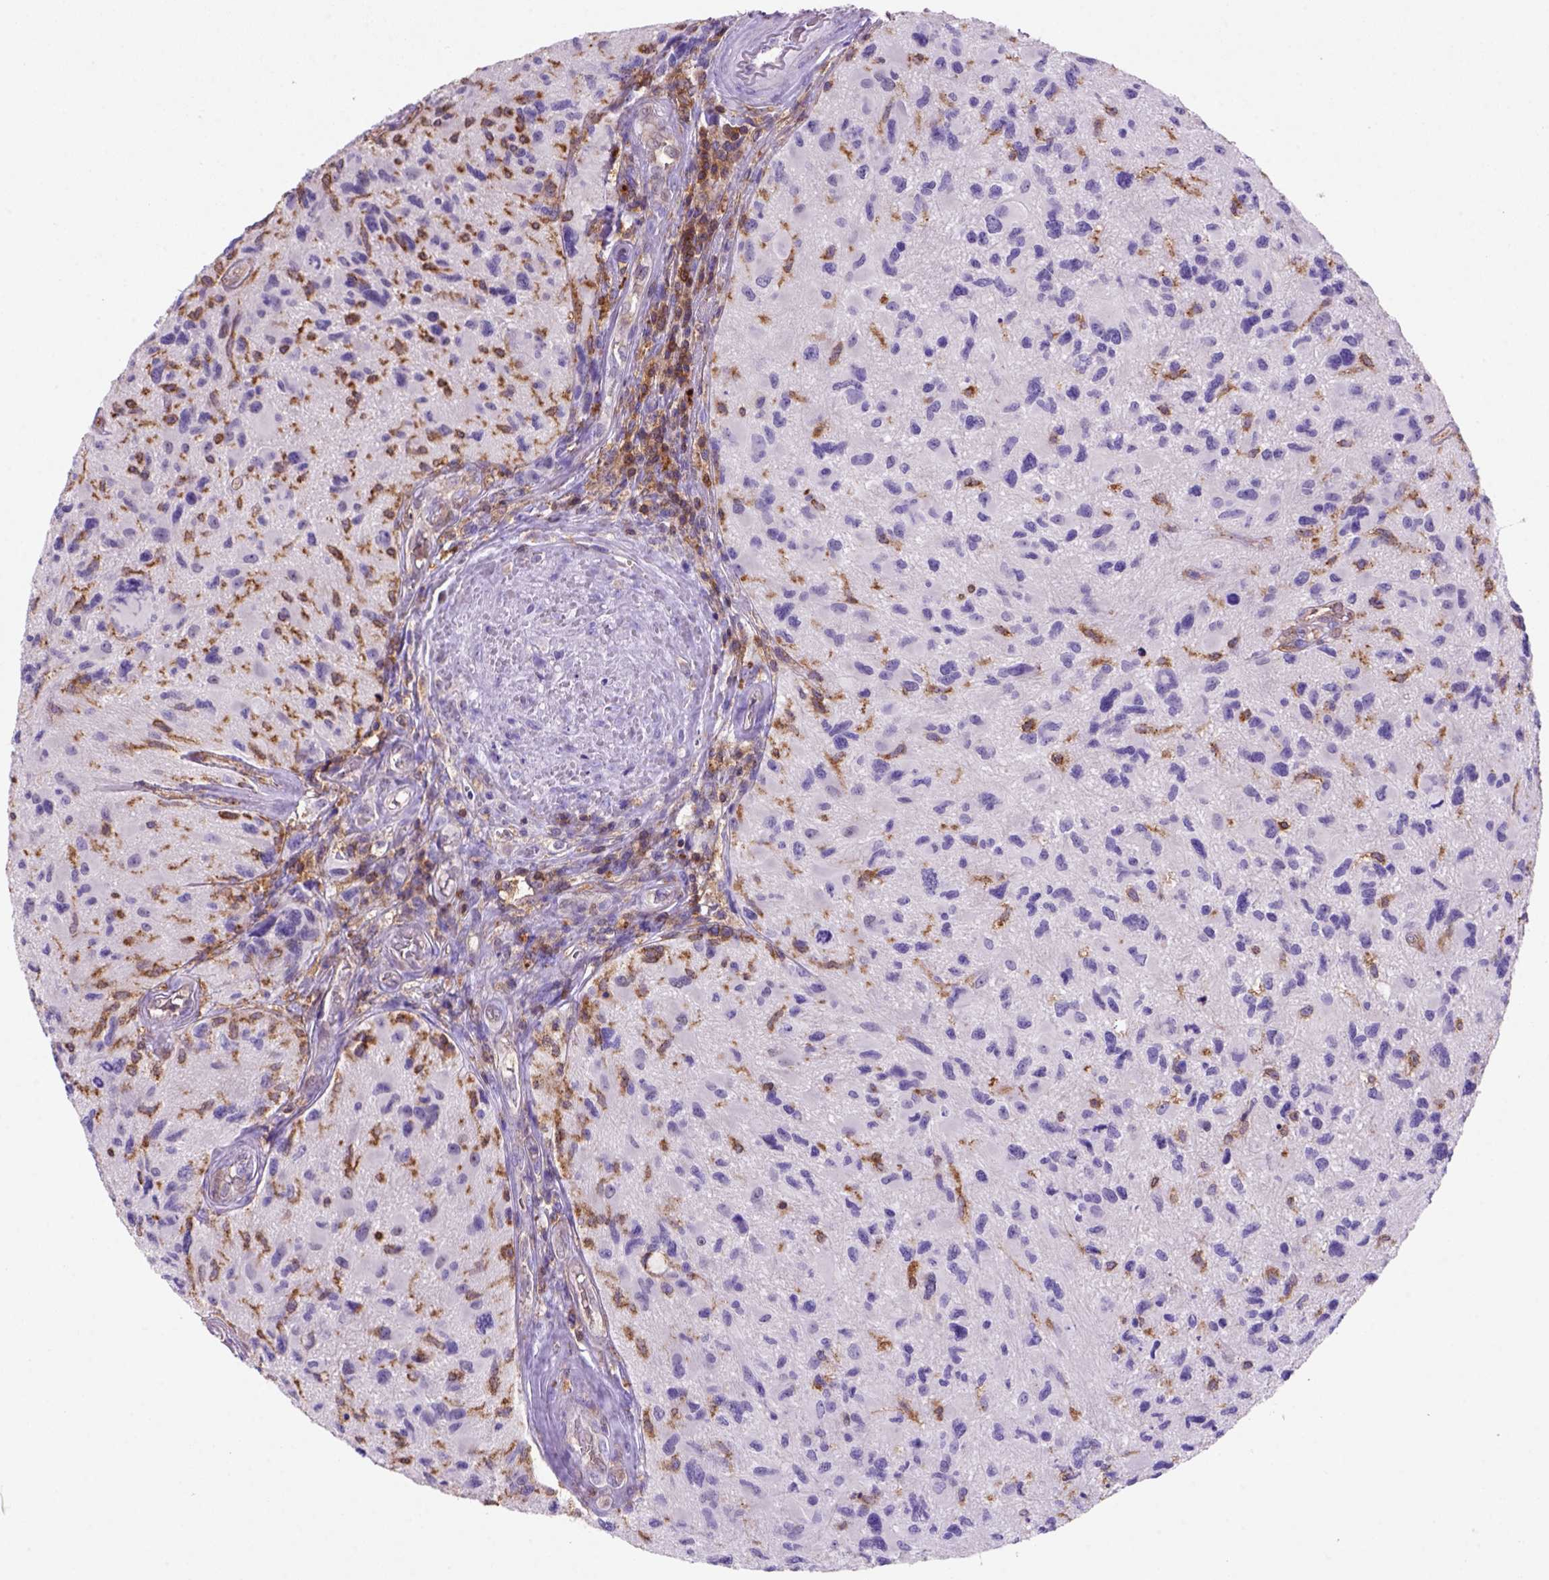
{"staining": {"intensity": "negative", "quantity": "none", "location": "none"}, "tissue": "glioma", "cell_type": "Tumor cells", "image_type": "cancer", "snomed": [{"axis": "morphology", "description": "Glioma, malignant, NOS"}, {"axis": "morphology", "description": "Glioma, malignant, High grade"}, {"axis": "topography", "description": "Brain"}], "caption": "This is an IHC image of glioma. There is no staining in tumor cells.", "gene": "INPP5D", "patient": {"sex": "female", "age": 71}}